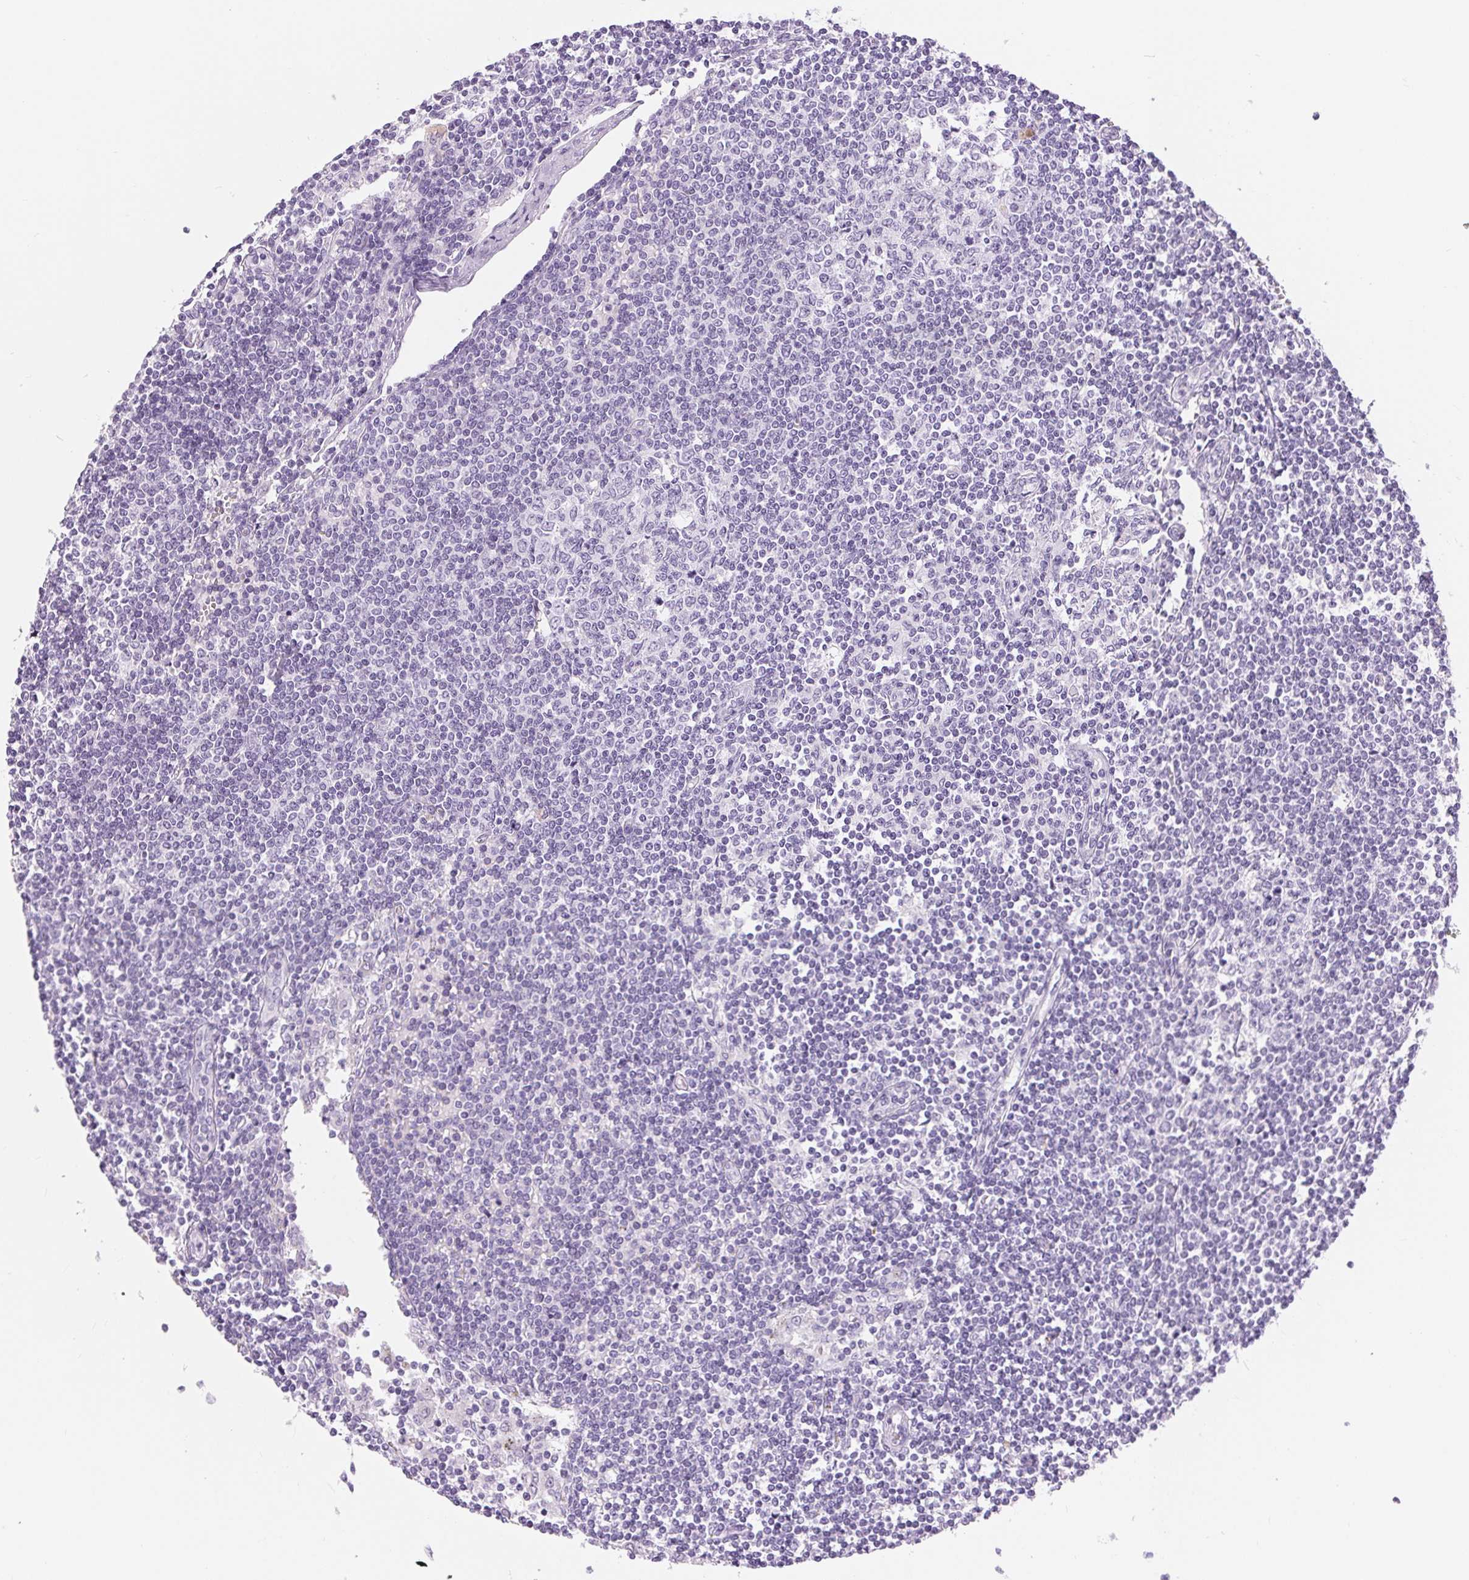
{"staining": {"intensity": "negative", "quantity": "none", "location": "none"}, "tissue": "lymph node", "cell_type": "Germinal center cells", "image_type": "normal", "snomed": [{"axis": "morphology", "description": "Normal tissue, NOS"}, {"axis": "topography", "description": "Lymph node"}], "caption": "This is an IHC histopathology image of unremarkable human lymph node. There is no expression in germinal center cells.", "gene": "XDH", "patient": {"sex": "female", "age": 69}}